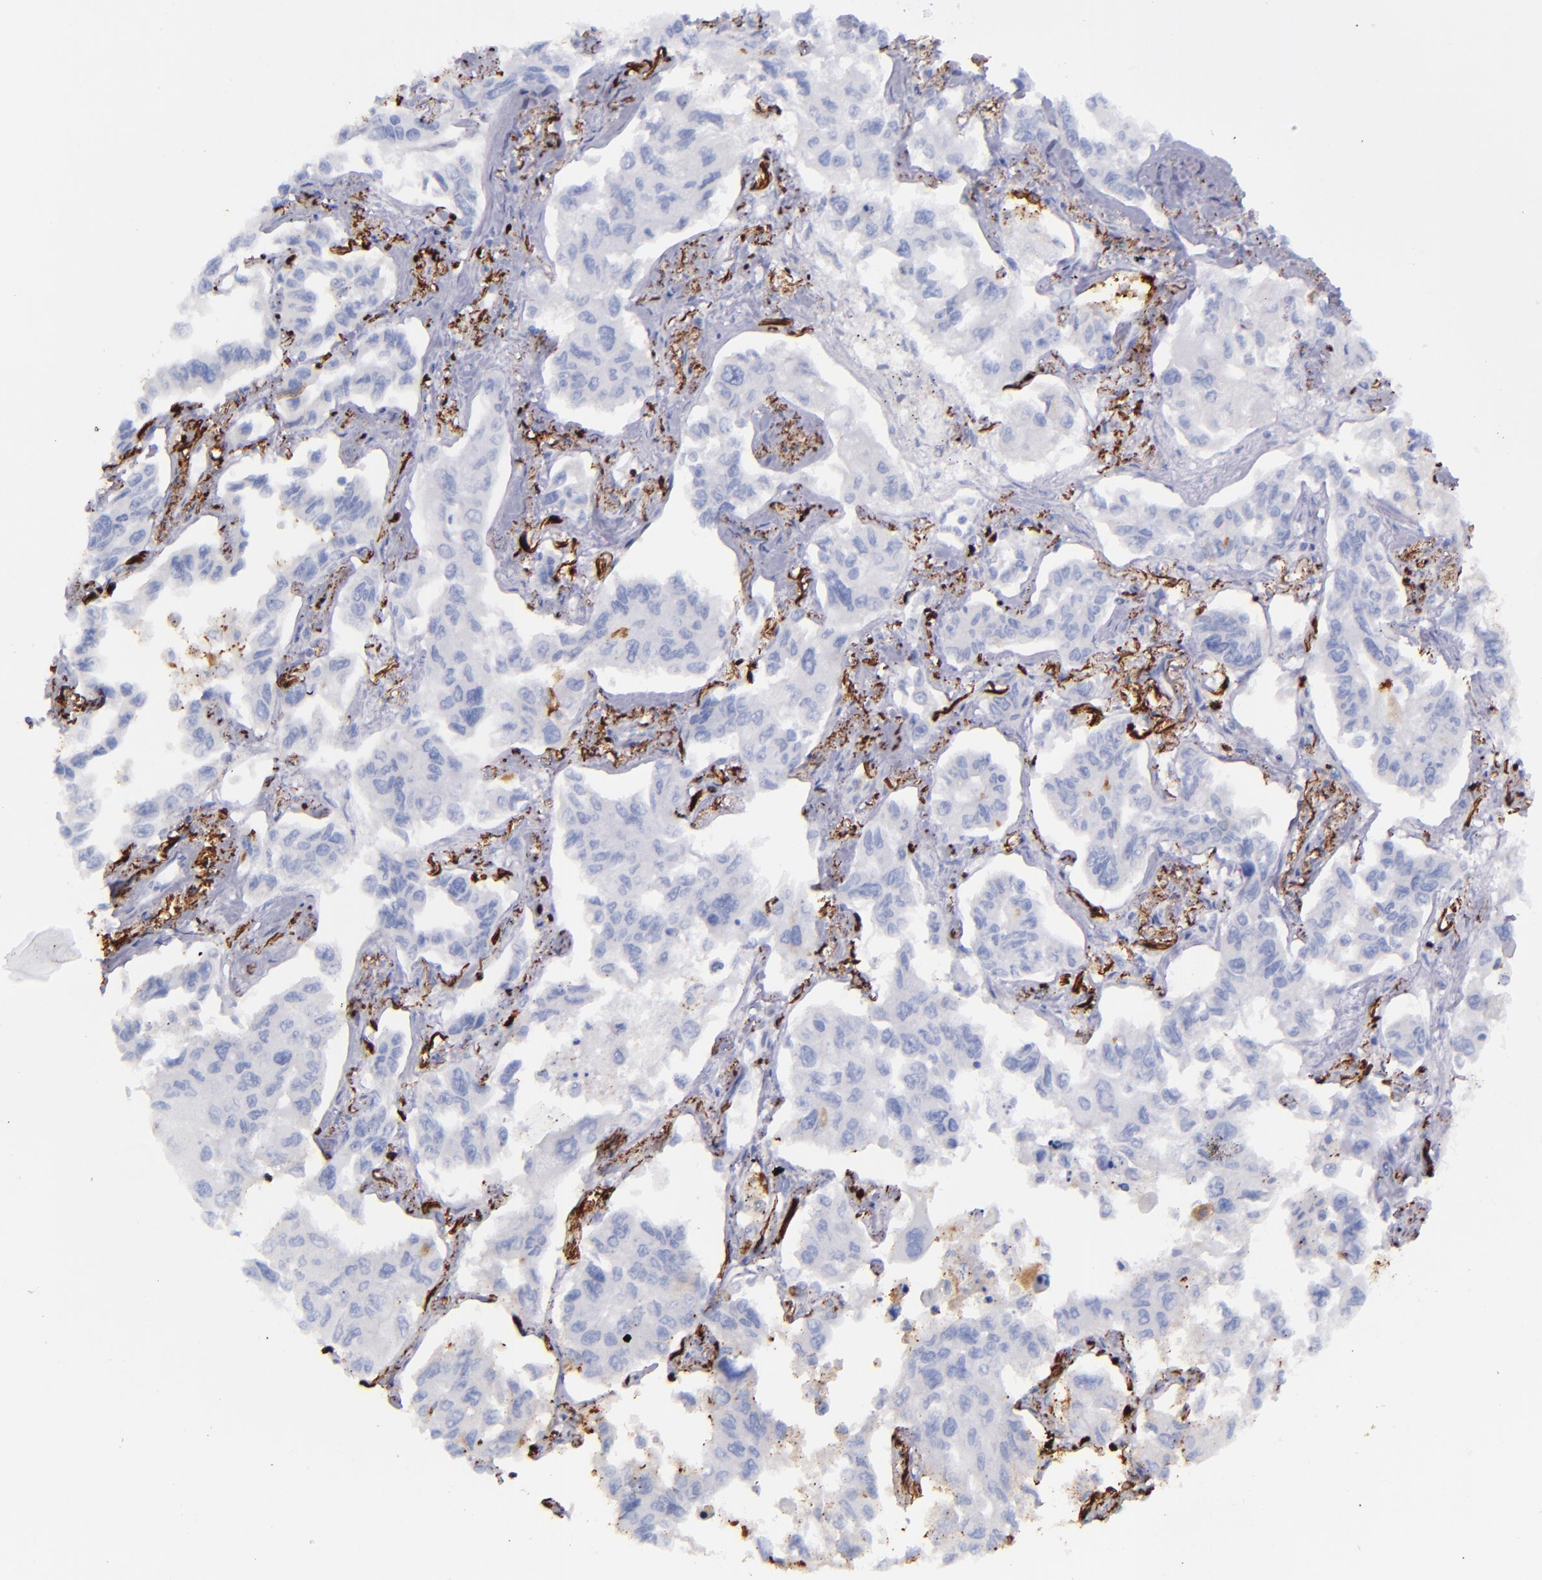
{"staining": {"intensity": "negative", "quantity": "none", "location": "none"}, "tissue": "lung cancer", "cell_type": "Tumor cells", "image_type": "cancer", "snomed": [{"axis": "morphology", "description": "Adenocarcinoma, NOS"}, {"axis": "topography", "description": "Lung"}], "caption": "The image exhibits no significant positivity in tumor cells of lung cancer (adenocarcinoma). (DAB IHC visualized using brightfield microscopy, high magnification).", "gene": "SFTPA2", "patient": {"sex": "male", "age": 64}}